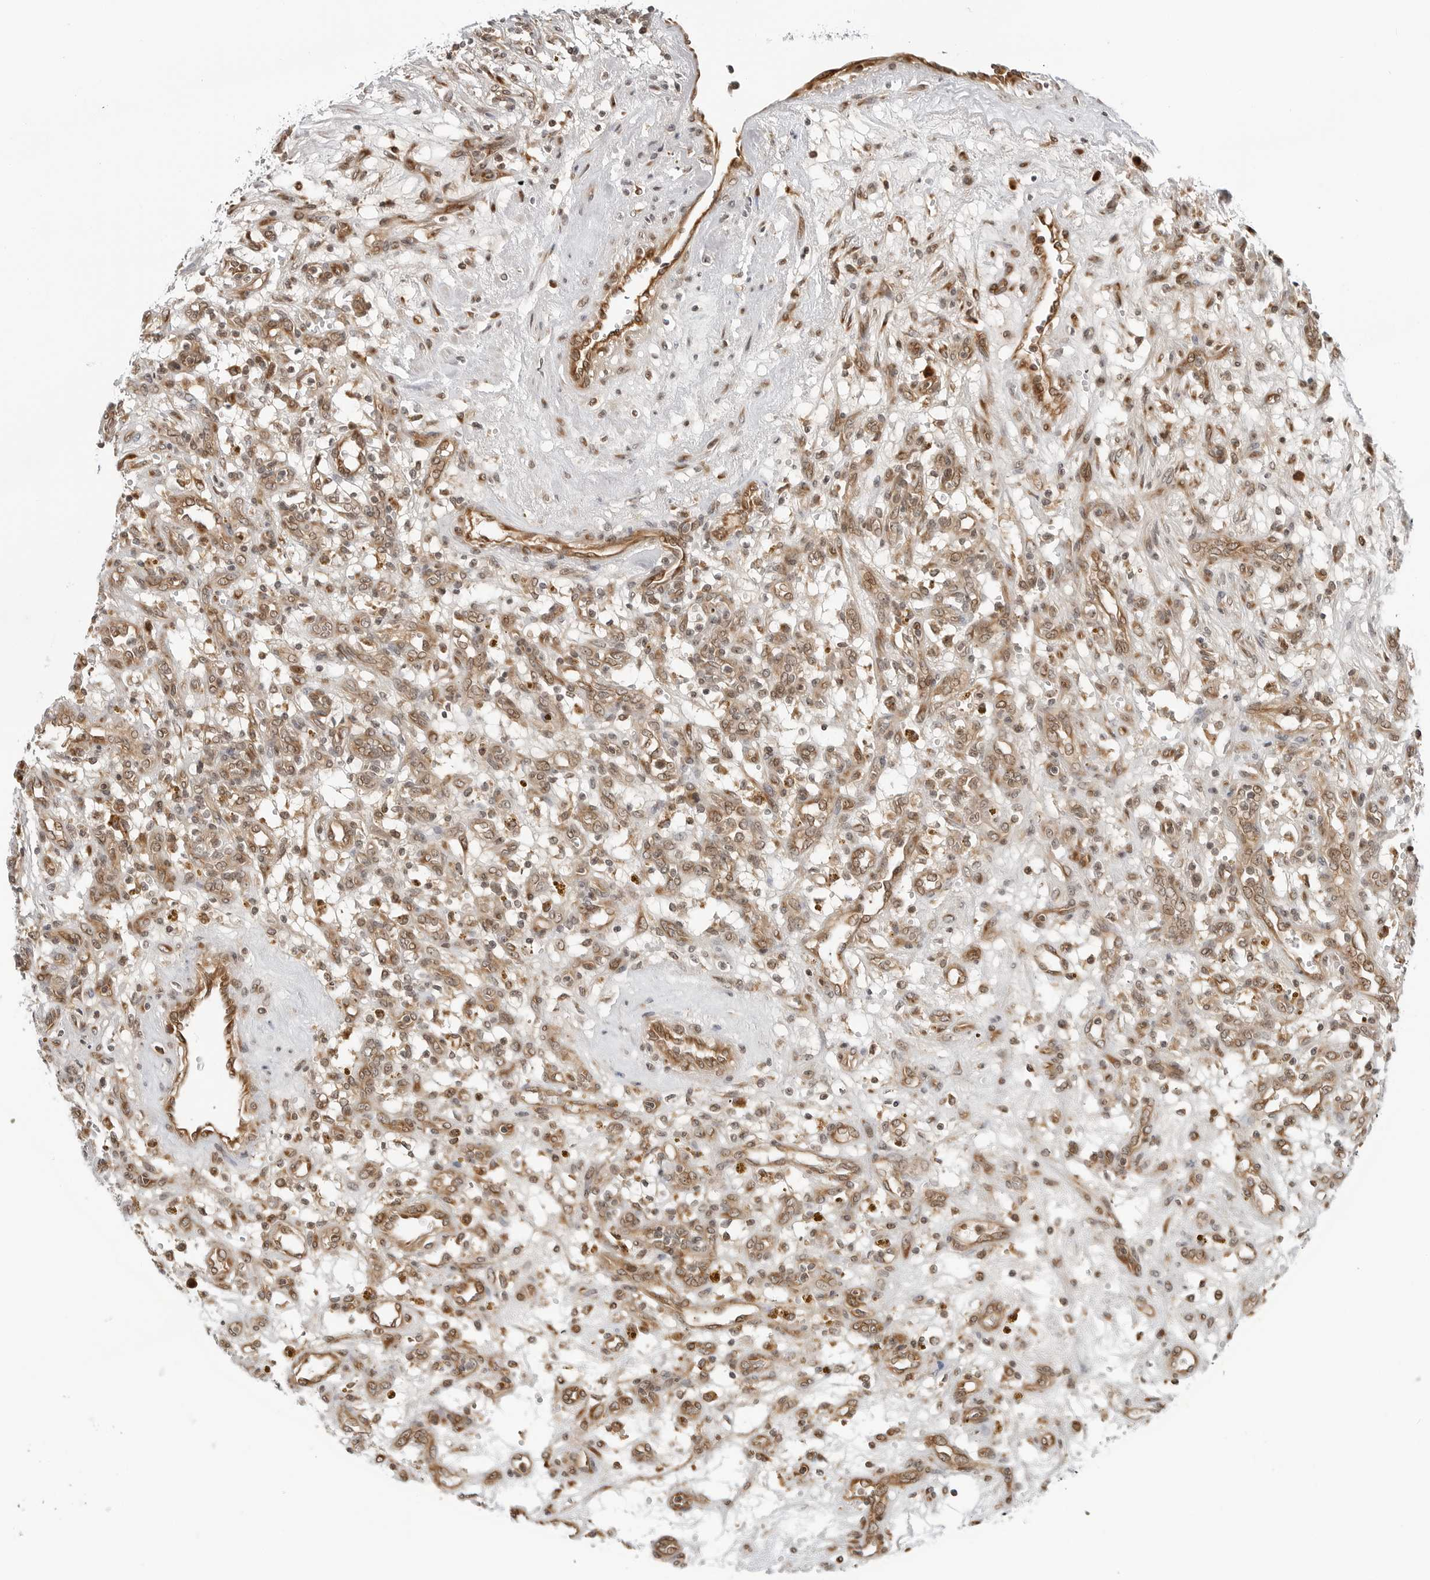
{"staining": {"intensity": "moderate", "quantity": ">75%", "location": "cytoplasmic/membranous,nuclear"}, "tissue": "renal cancer", "cell_type": "Tumor cells", "image_type": "cancer", "snomed": [{"axis": "morphology", "description": "Adenocarcinoma, NOS"}, {"axis": "topography", "description": "Kidney"}], "caption": "A brown stain labels moderate cytoplasmic/membranous and nuclear staining of a protein in human renal cancer tumor cells. (Stains: DAB in brown, nuclei in blue, Microscopy: brightfield microscopy at high magnification).", "gene": "TIPRL", "patient": {"sex": "female", "age": 57}}